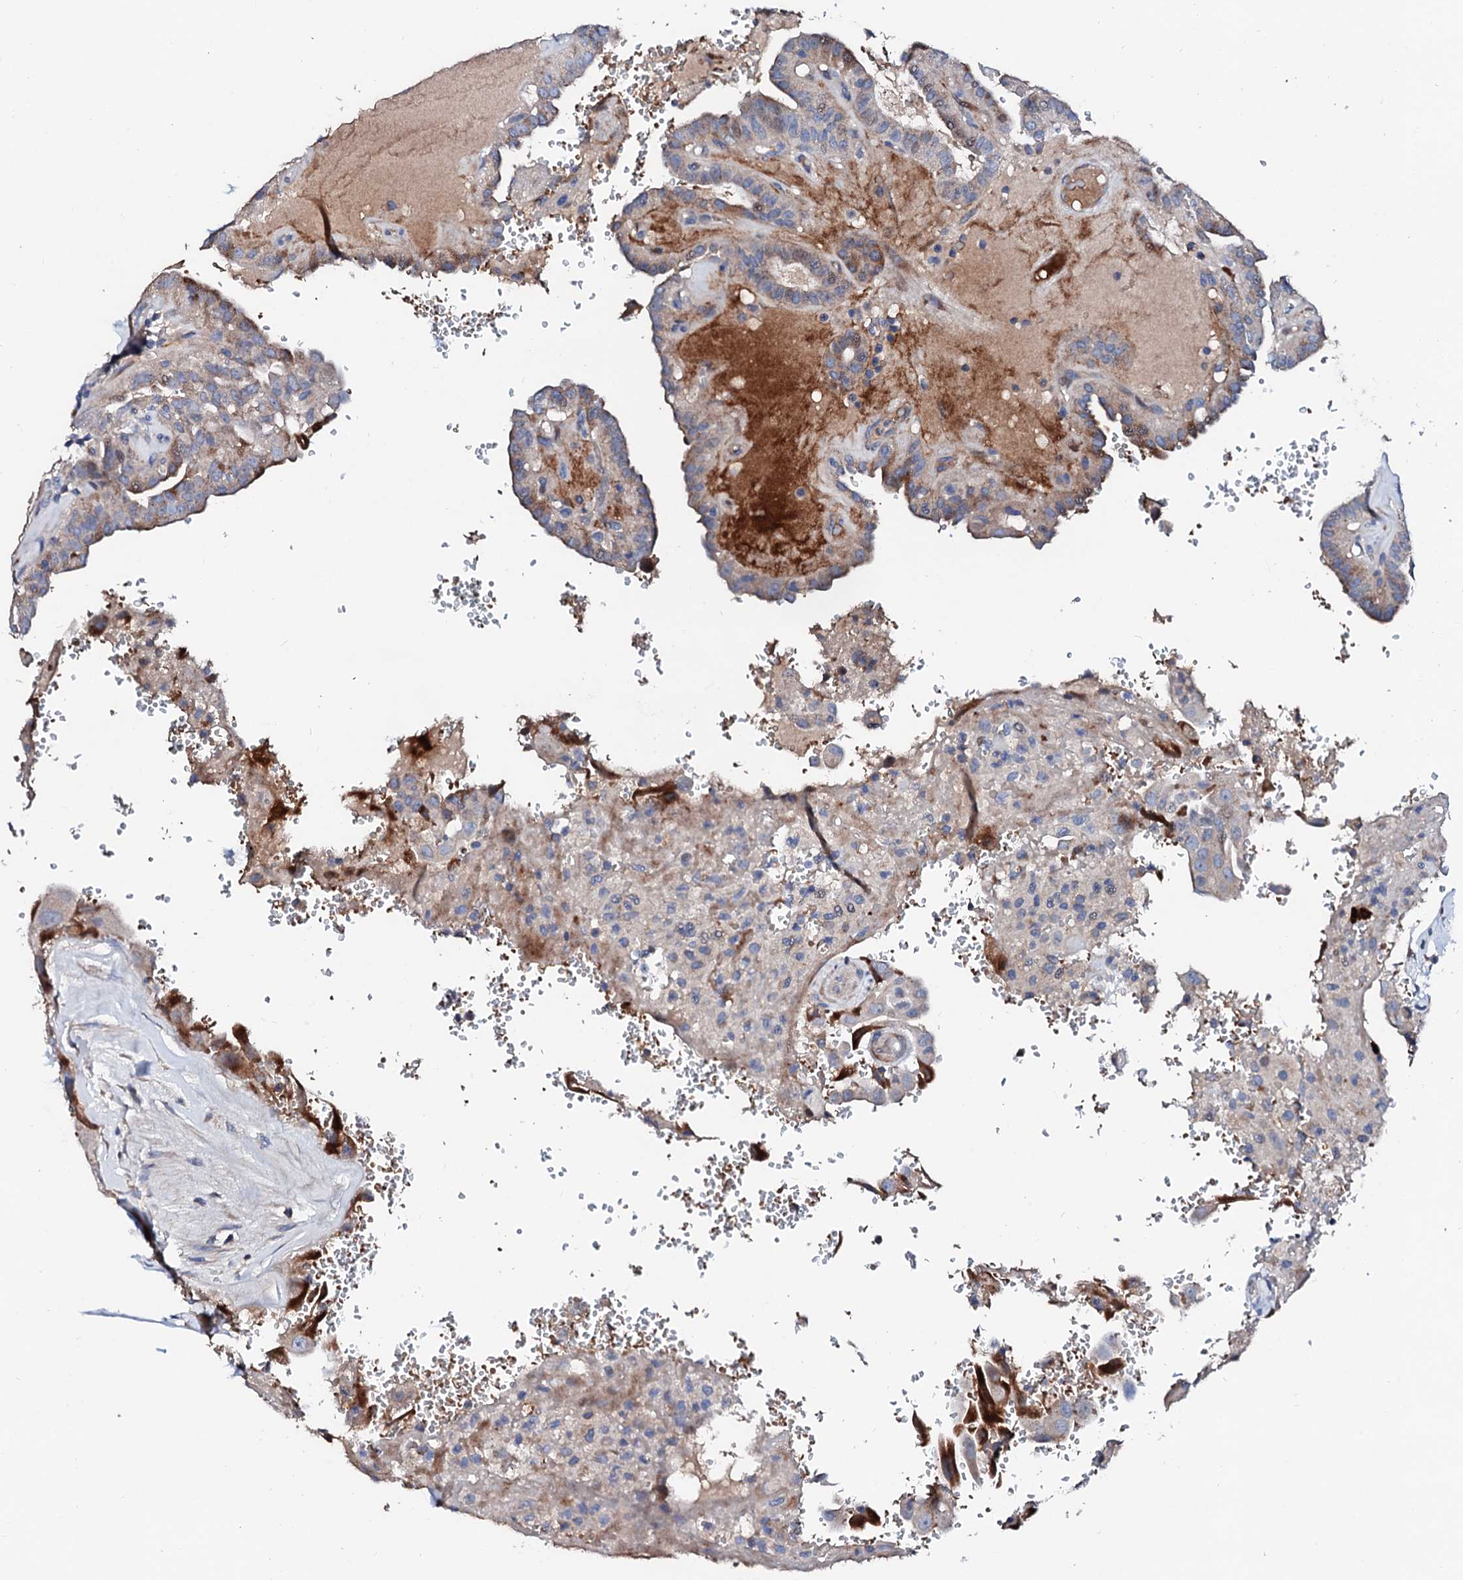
{"staining": {"intensity": "moderate", "quantity": "<25%", "location": "cytoplasmic/membranous"}, "tissue": "thyroid cancer", "cell_type": "Tumor cells", "image_type": "cancer", "snomed": [{"axis": "morphology", "description": "Papillary adenocarcinoma, NOS"}, {"axis": "topography", "description": "Thyroid gland"}], "caption": "Tumor cells demonstrate low levels of moderate cytoplasmic/membranous staining in approximately <25% of cells in human thyroid cancer (papillary adenocarcinoma).", "gene": "SLC10A7", "patient": {"sex": "male", "age": 77}}